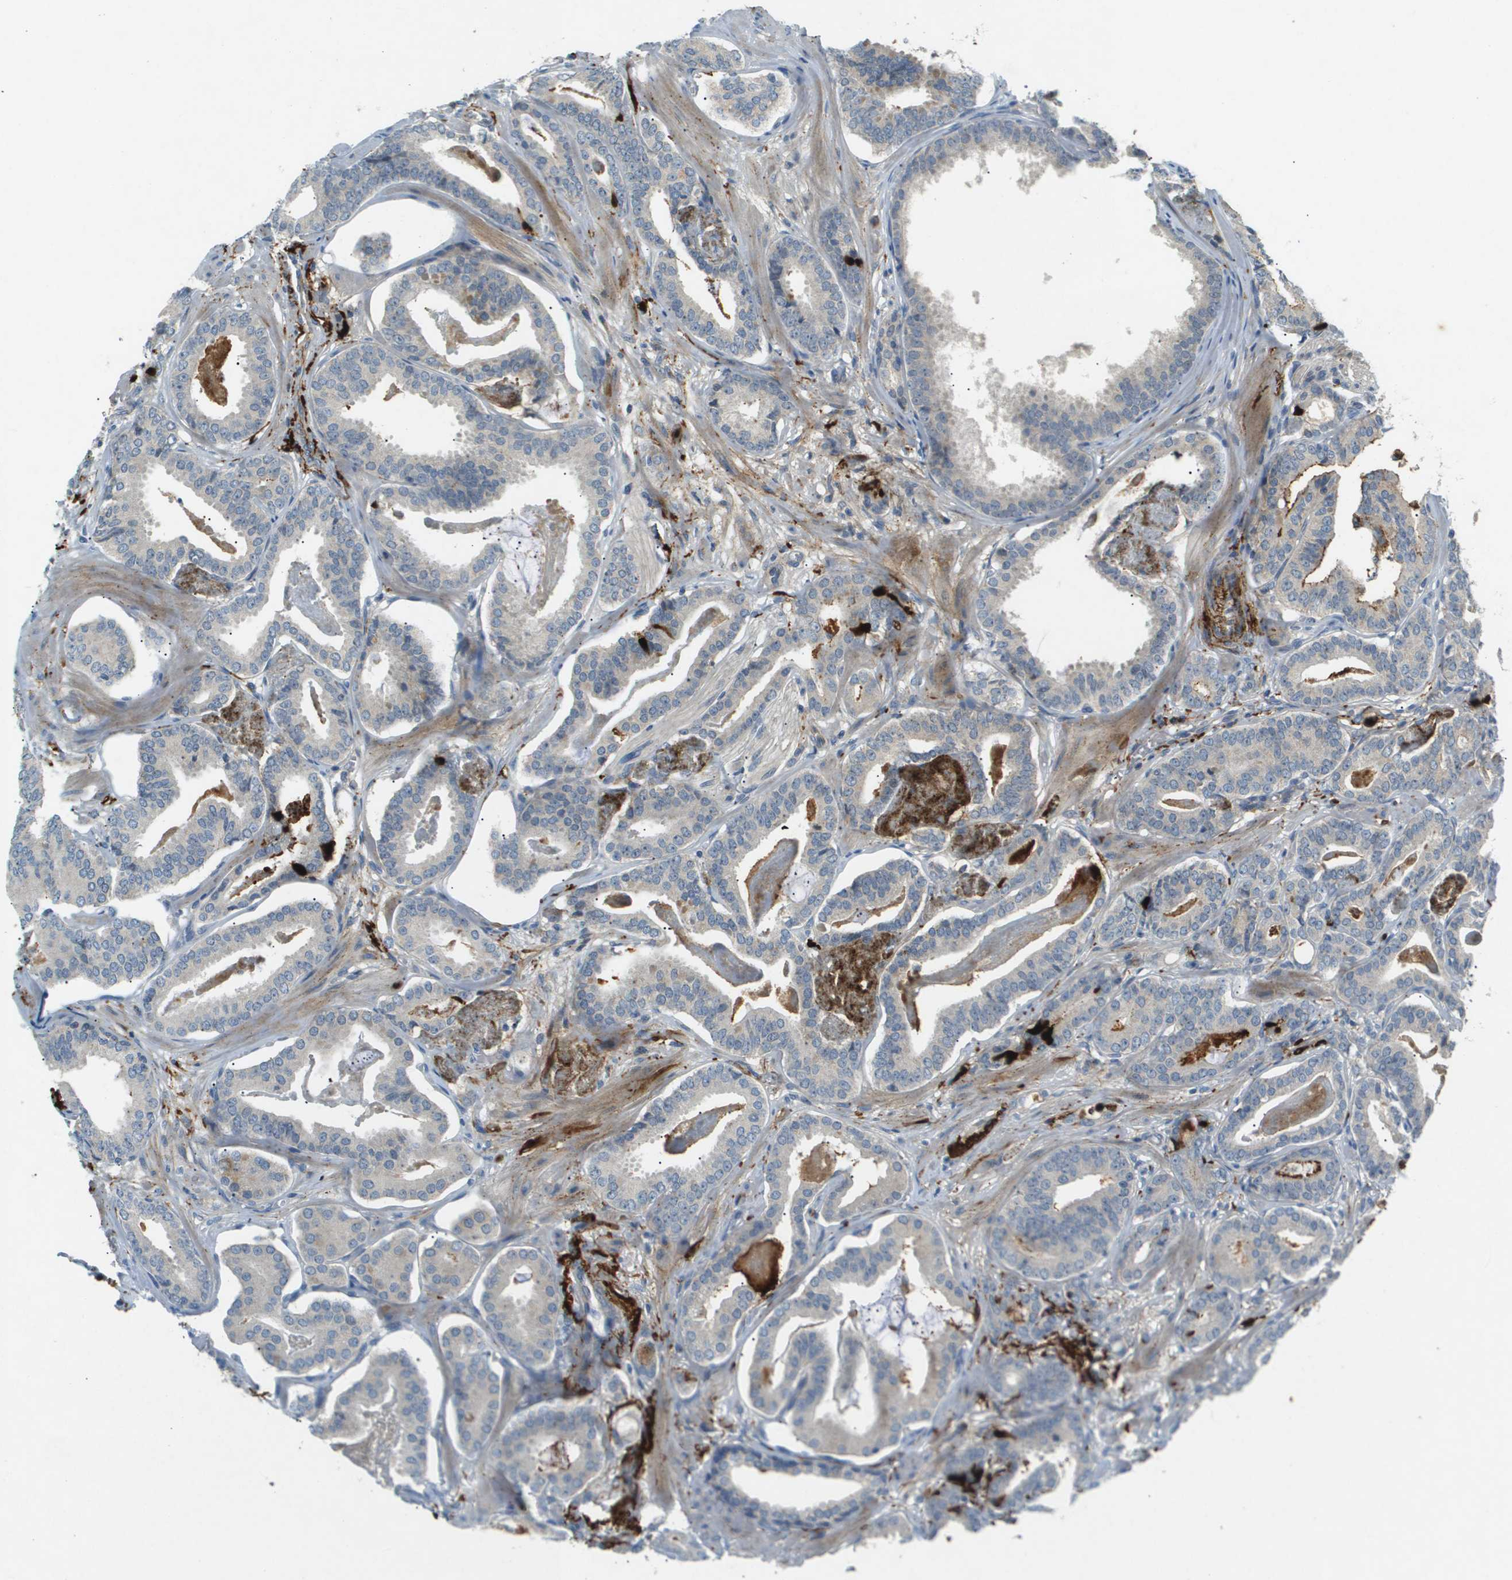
{"staining": {"intensity": "negative", "quantity": "none", "location": "none"}, "tissue": "prostate cancer", "cell_type": "Tumor cells", "image_type": "cancer", "snomed": [{"axis": "morphology", "description": "Adenocarcinoma, Low grade"}, {"axis": "topography", "description": "Prostate"}], "caption": "DAB (3,3'-diaminobenzidine) immunohistochemical staining of prostate low-grade adenocarcinoma reveals no significant positivity in tumor cells. (DAB immunohistochemistry with hematoxylin counter stain).", "gene": "VTN", "patient": {"sex": "male", "age": 53}}